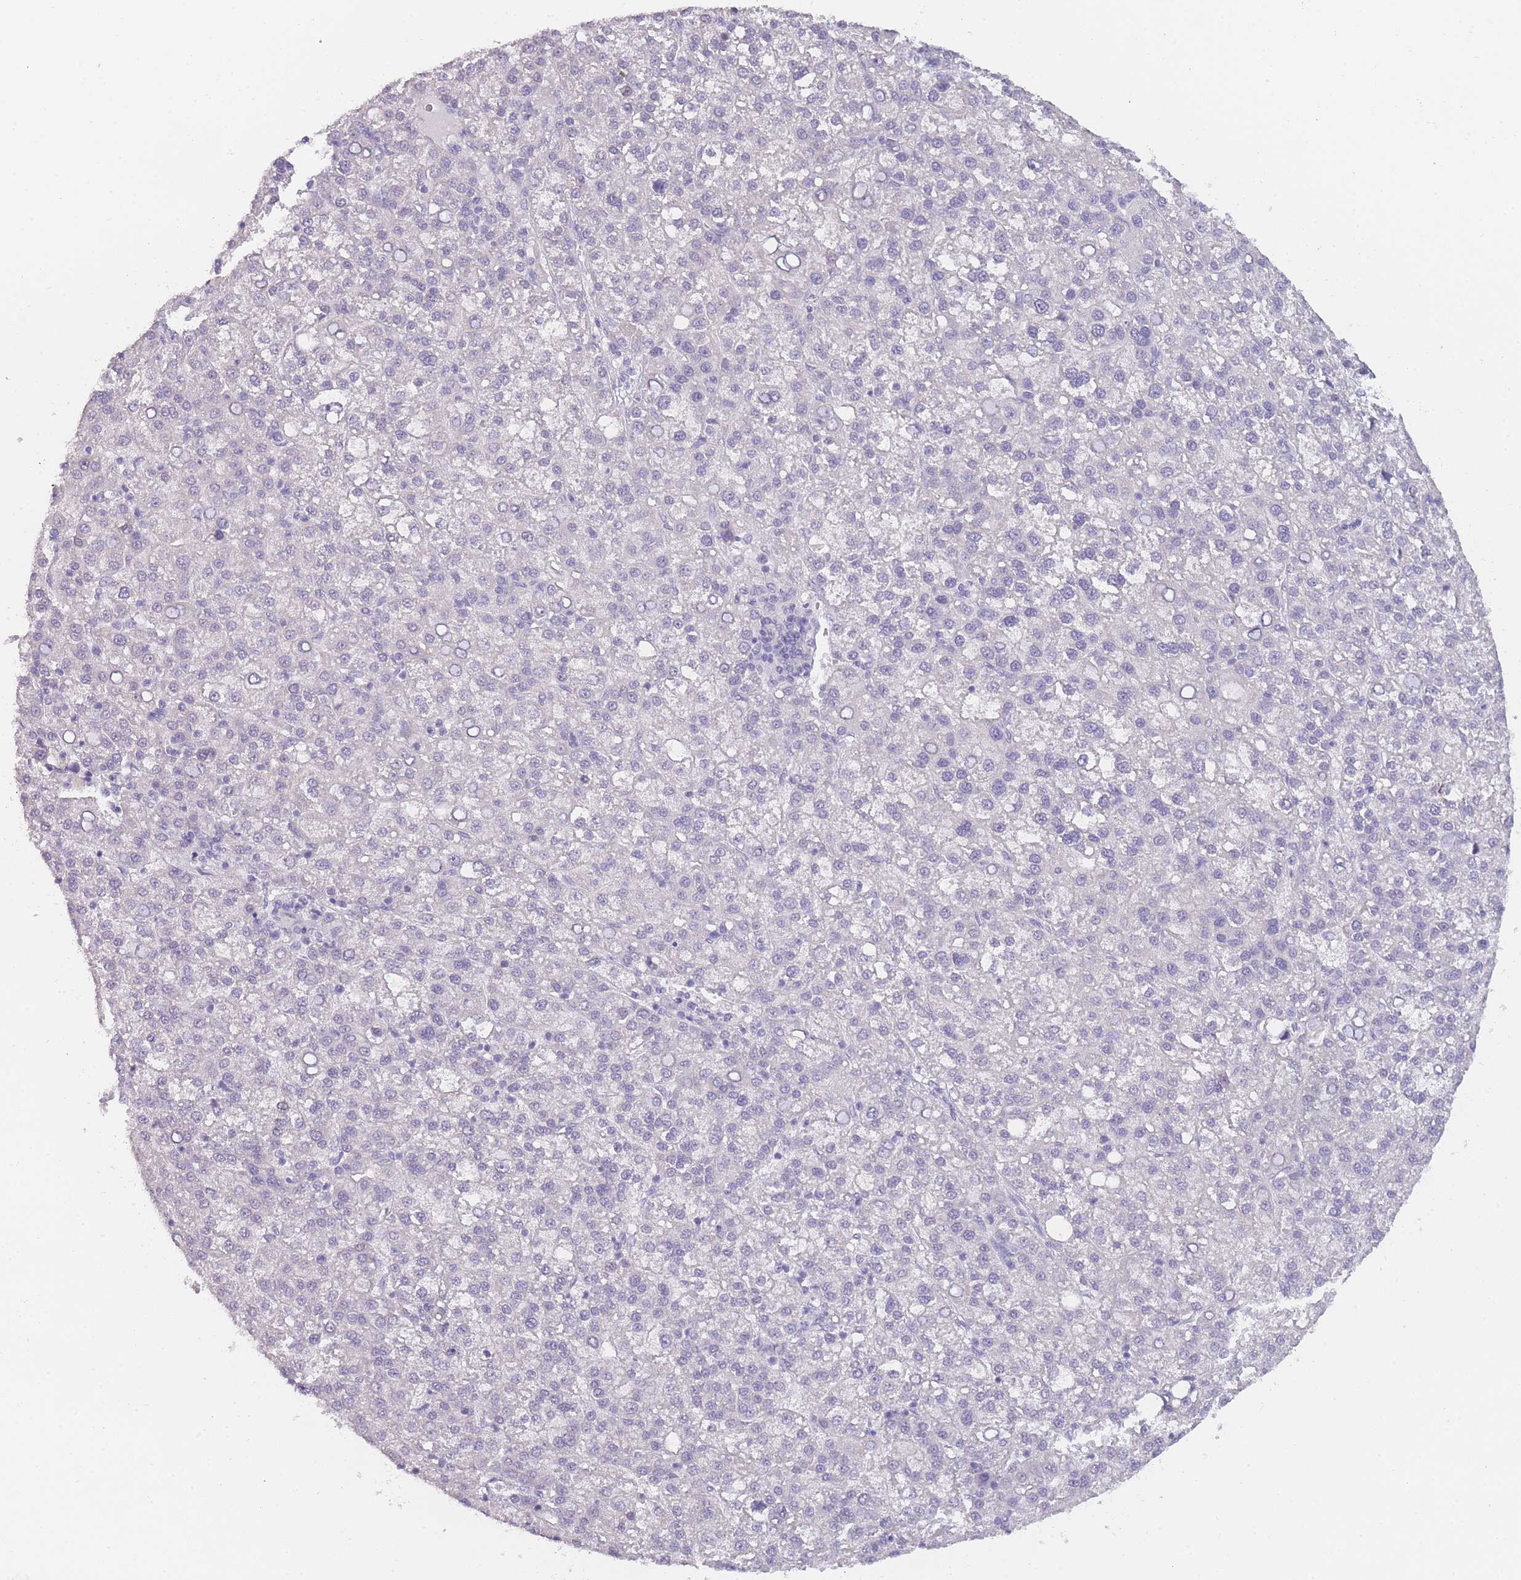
{"staining": {"intensity": "negative", "quantity": "none", "location": "none"}, "tissue": "liver cancer", "cell_type": "Tumor cells", "image_type": "cancer", "snomed": [{"axis": "morphology", "description": "Carcinoma, Hepatocellular, NOS"}, {"axis": "topography", "description": "Liver"}], "caption": "Hepatocellular carcinoma (liver) was stained to show a protein in brown. There is no significant expression in tumor cells.", "gene": "INS", "patient": {"sex": "female", "age": 58}}